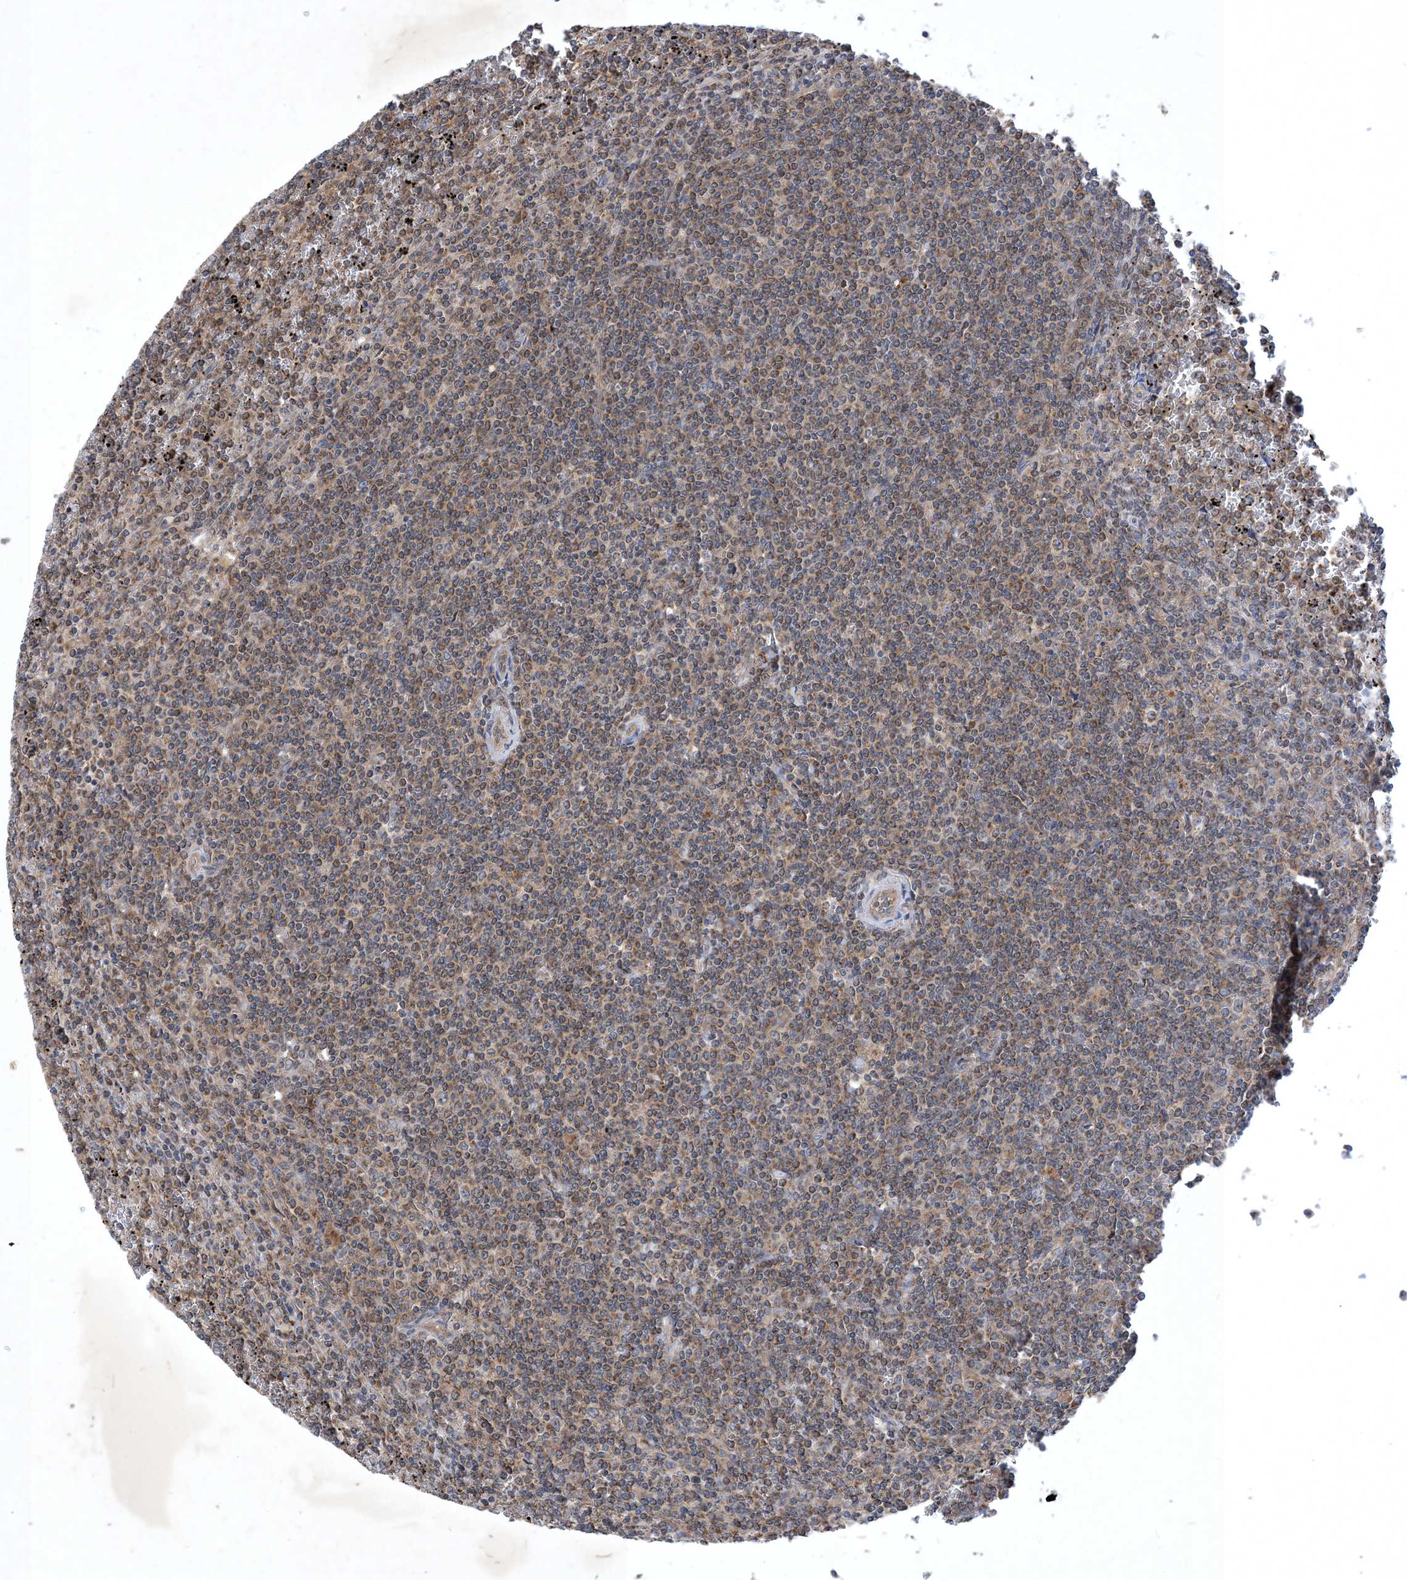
{"staining": {"intensity": "moderate", "quantity": ">75%", "location": "cytoplasmic/membranous"}, "tissue": "lymphoma", "cell_type": "Tumor cells", "image_type": "cancer", "snomed": [{"axis": "morphology", "description": "Malignant lymphoma, non-Hodgkin's type, Low grade"}, {"axis": "topography", "description": "Spleen"}], "caption": "There is medium levels of moderate cytoplasmic/membranous positivity in tumor cells of lymphoma, as demonstrated by immunohistochemical staining (brown color).", "gene": "STK19", "patient": {"sex": "female", "age": 19}}